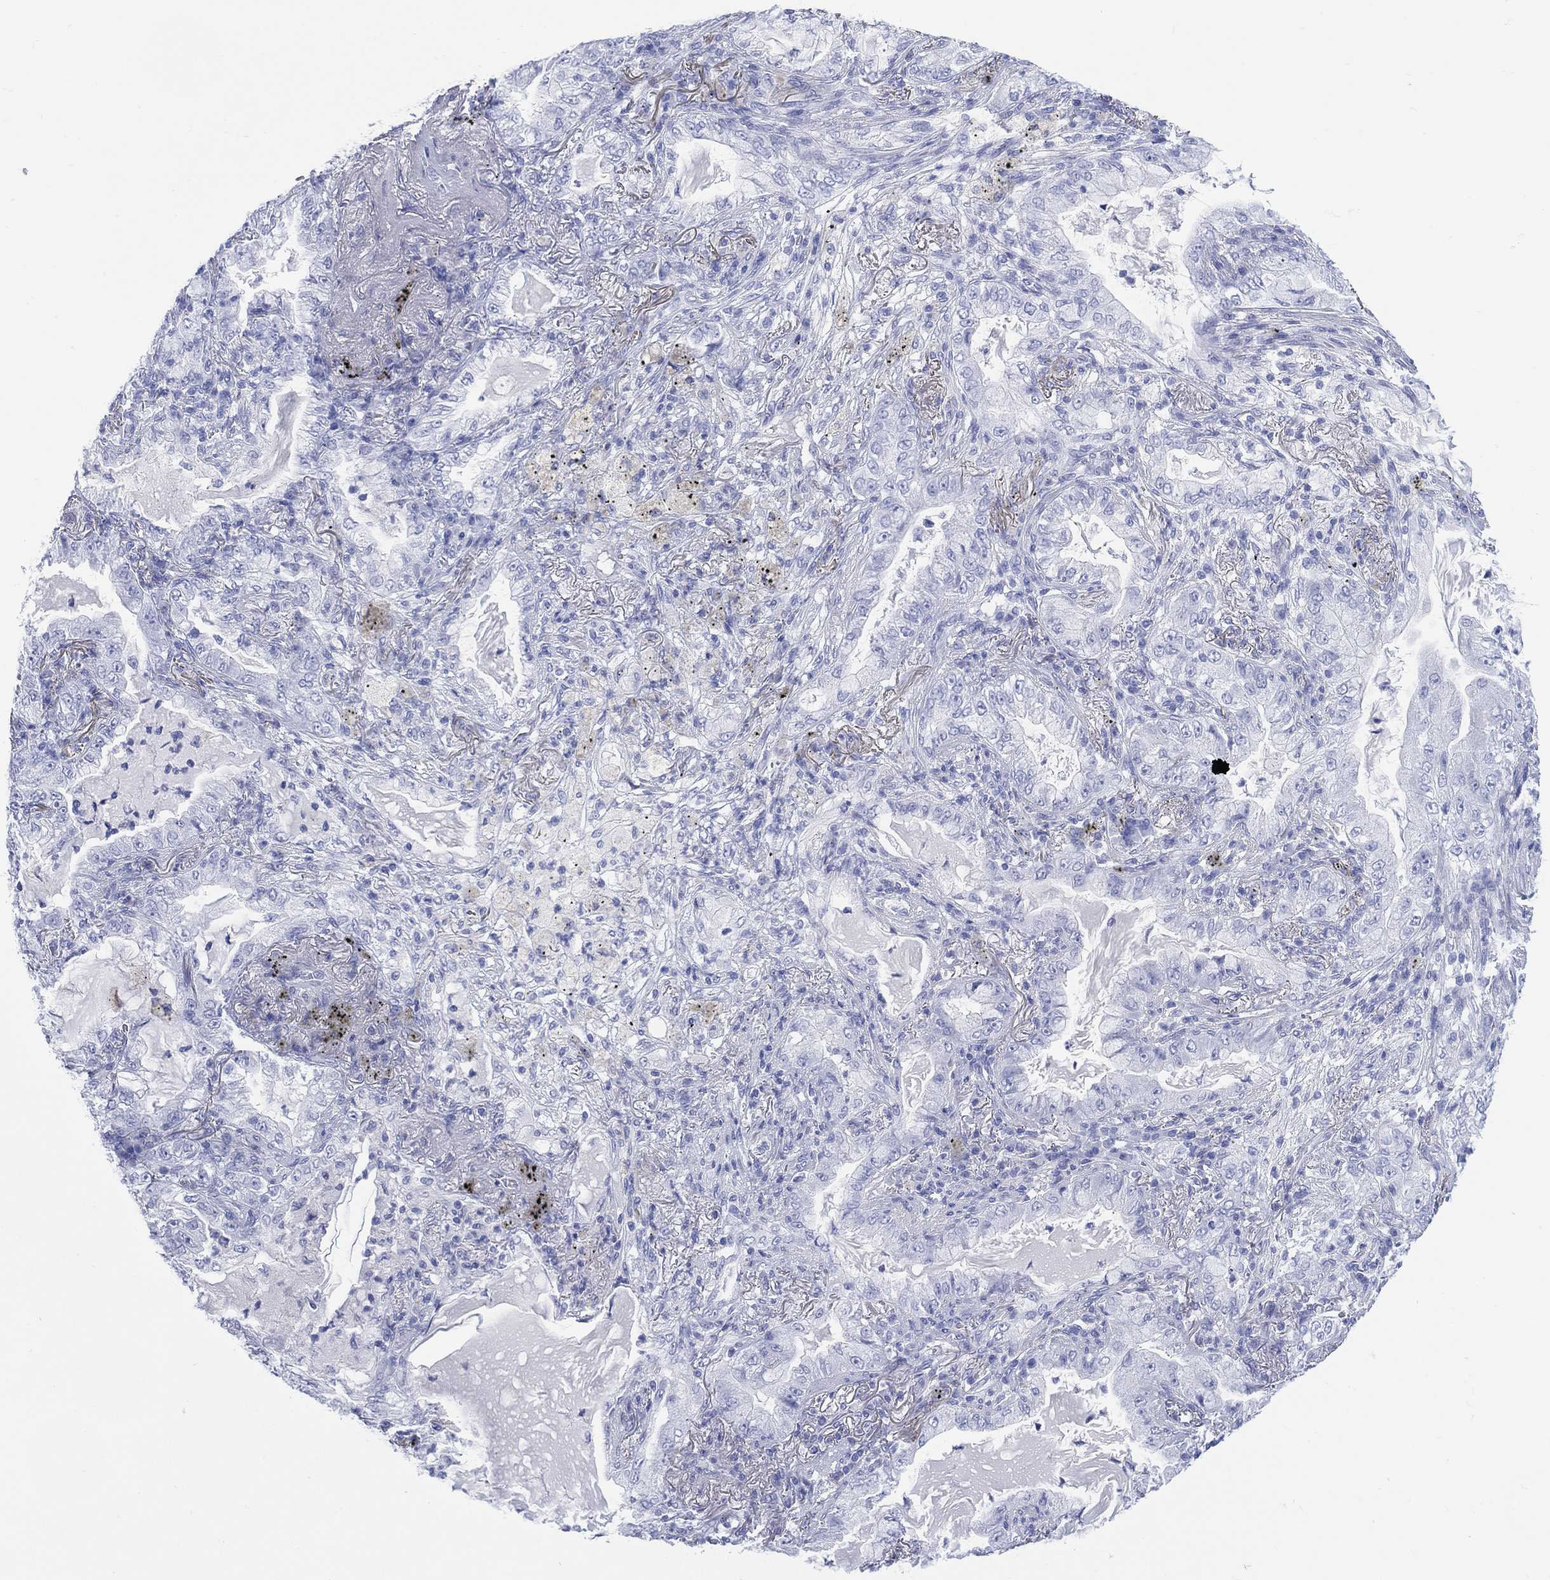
{"staining": {"intensity": "negative", "quantity": "none", "location": "none"}, "tissue": "lung cancer", "cell_type": "Tumor cells", "image_type": "cancer", "snomed": [{"axis": "morphology", "description": "Adenocarcinoma, NOS"}, {"axis": "topography", "description": "Lung"}], "caption": "Tumor cells are negative for protein expression in human adenocarcinoma (lung).", "gene": "LRRD1", "patient": {"sex": "female", "age": 73}}